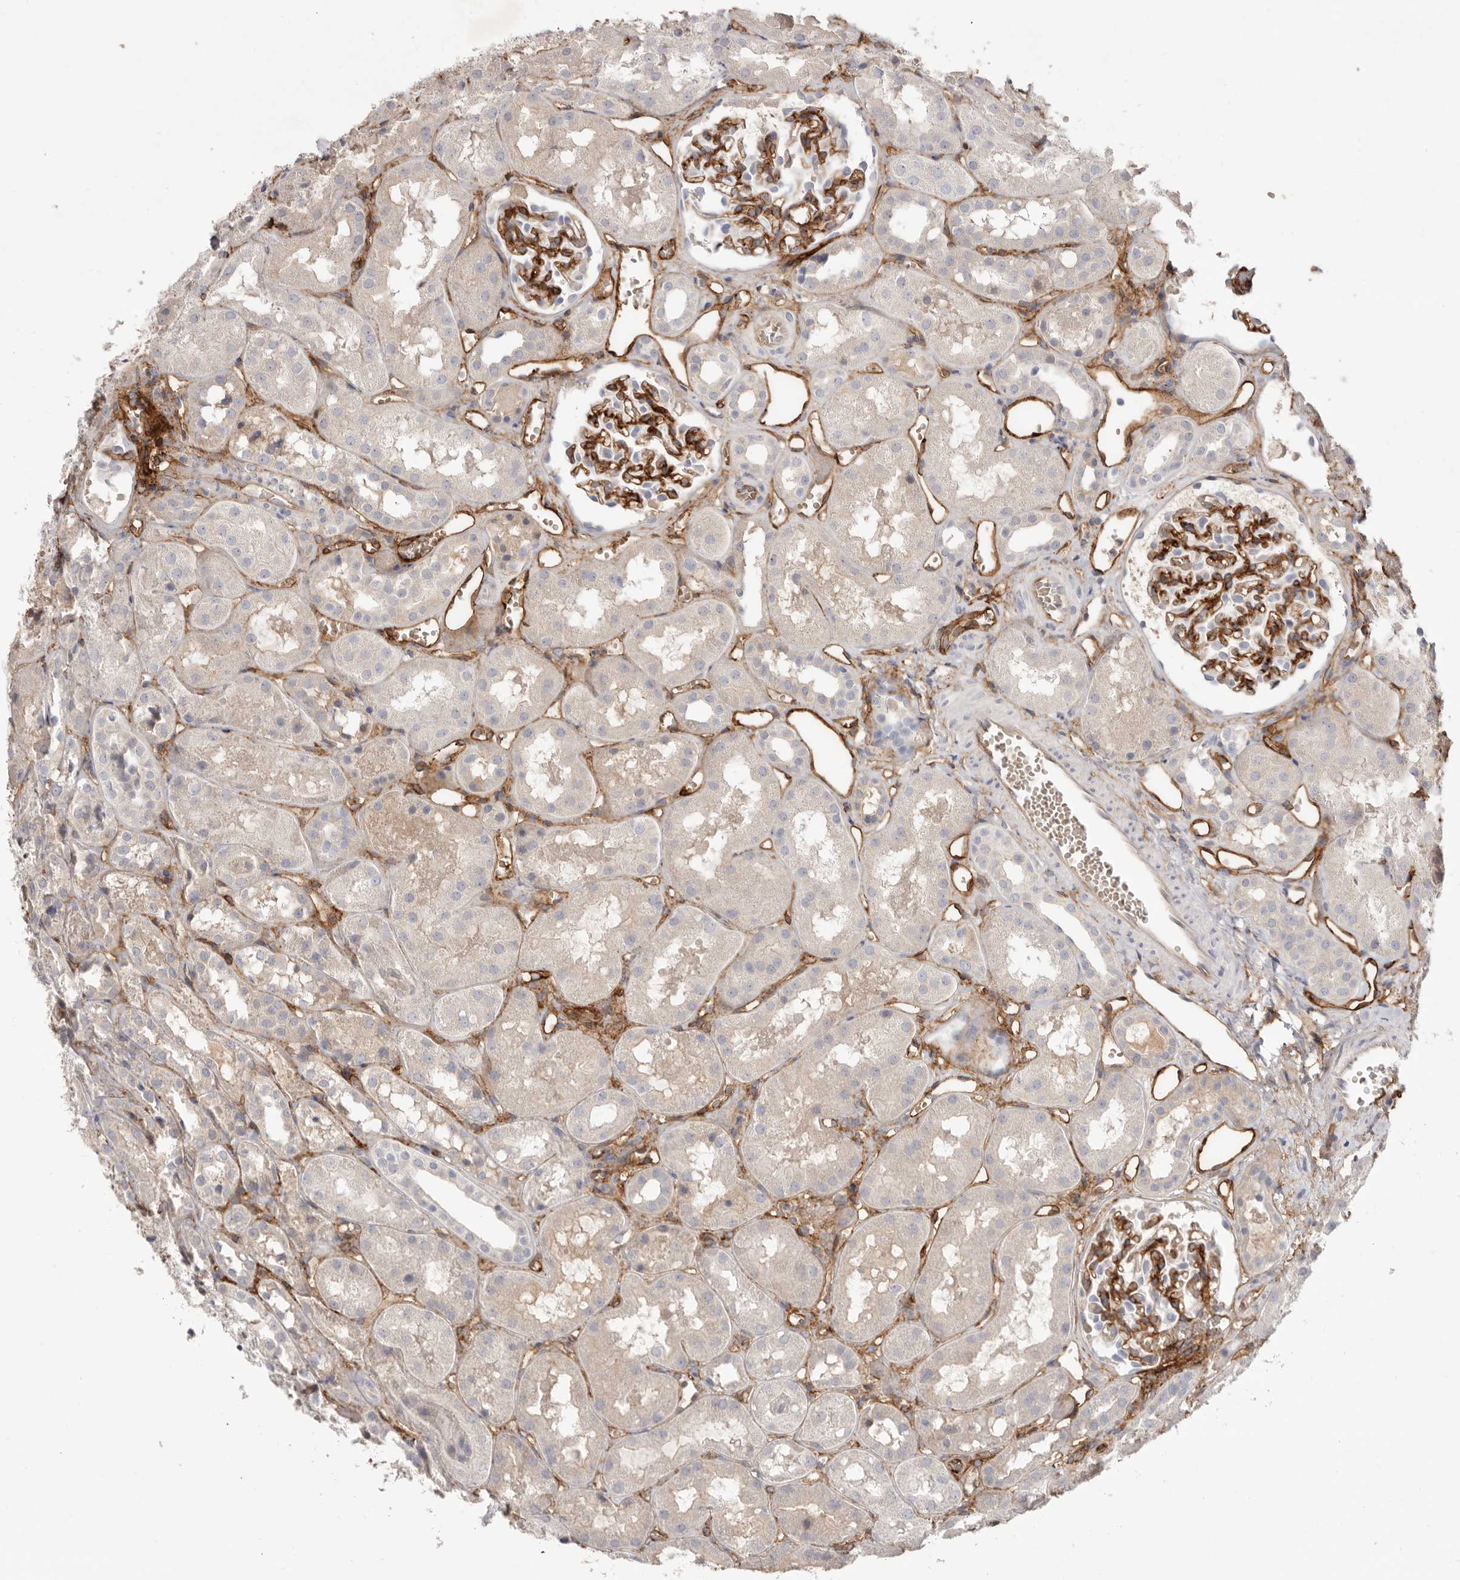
{"staining": {"intensity": "strong", "quantity": "25%-75%", "location": "cytoplasmic/membranous"}, "tissue": "kidney", "cell_type": "Cells in glomeruli", "image_type": "normal", "snomed": [{"axis": "morphology", "description": "Normal tissue, NOS"}, {"axis": "topography", "description": "Kidney"}], "caption": "Immunohistochemistry (IHC) of normal kidney exhibits high levels of strong cytoplasmic/membranous staining in about 25%-75% of cells in glomeruli.", "gene": "LRRC66", "patient": {"sex": "male", "age": 16}}